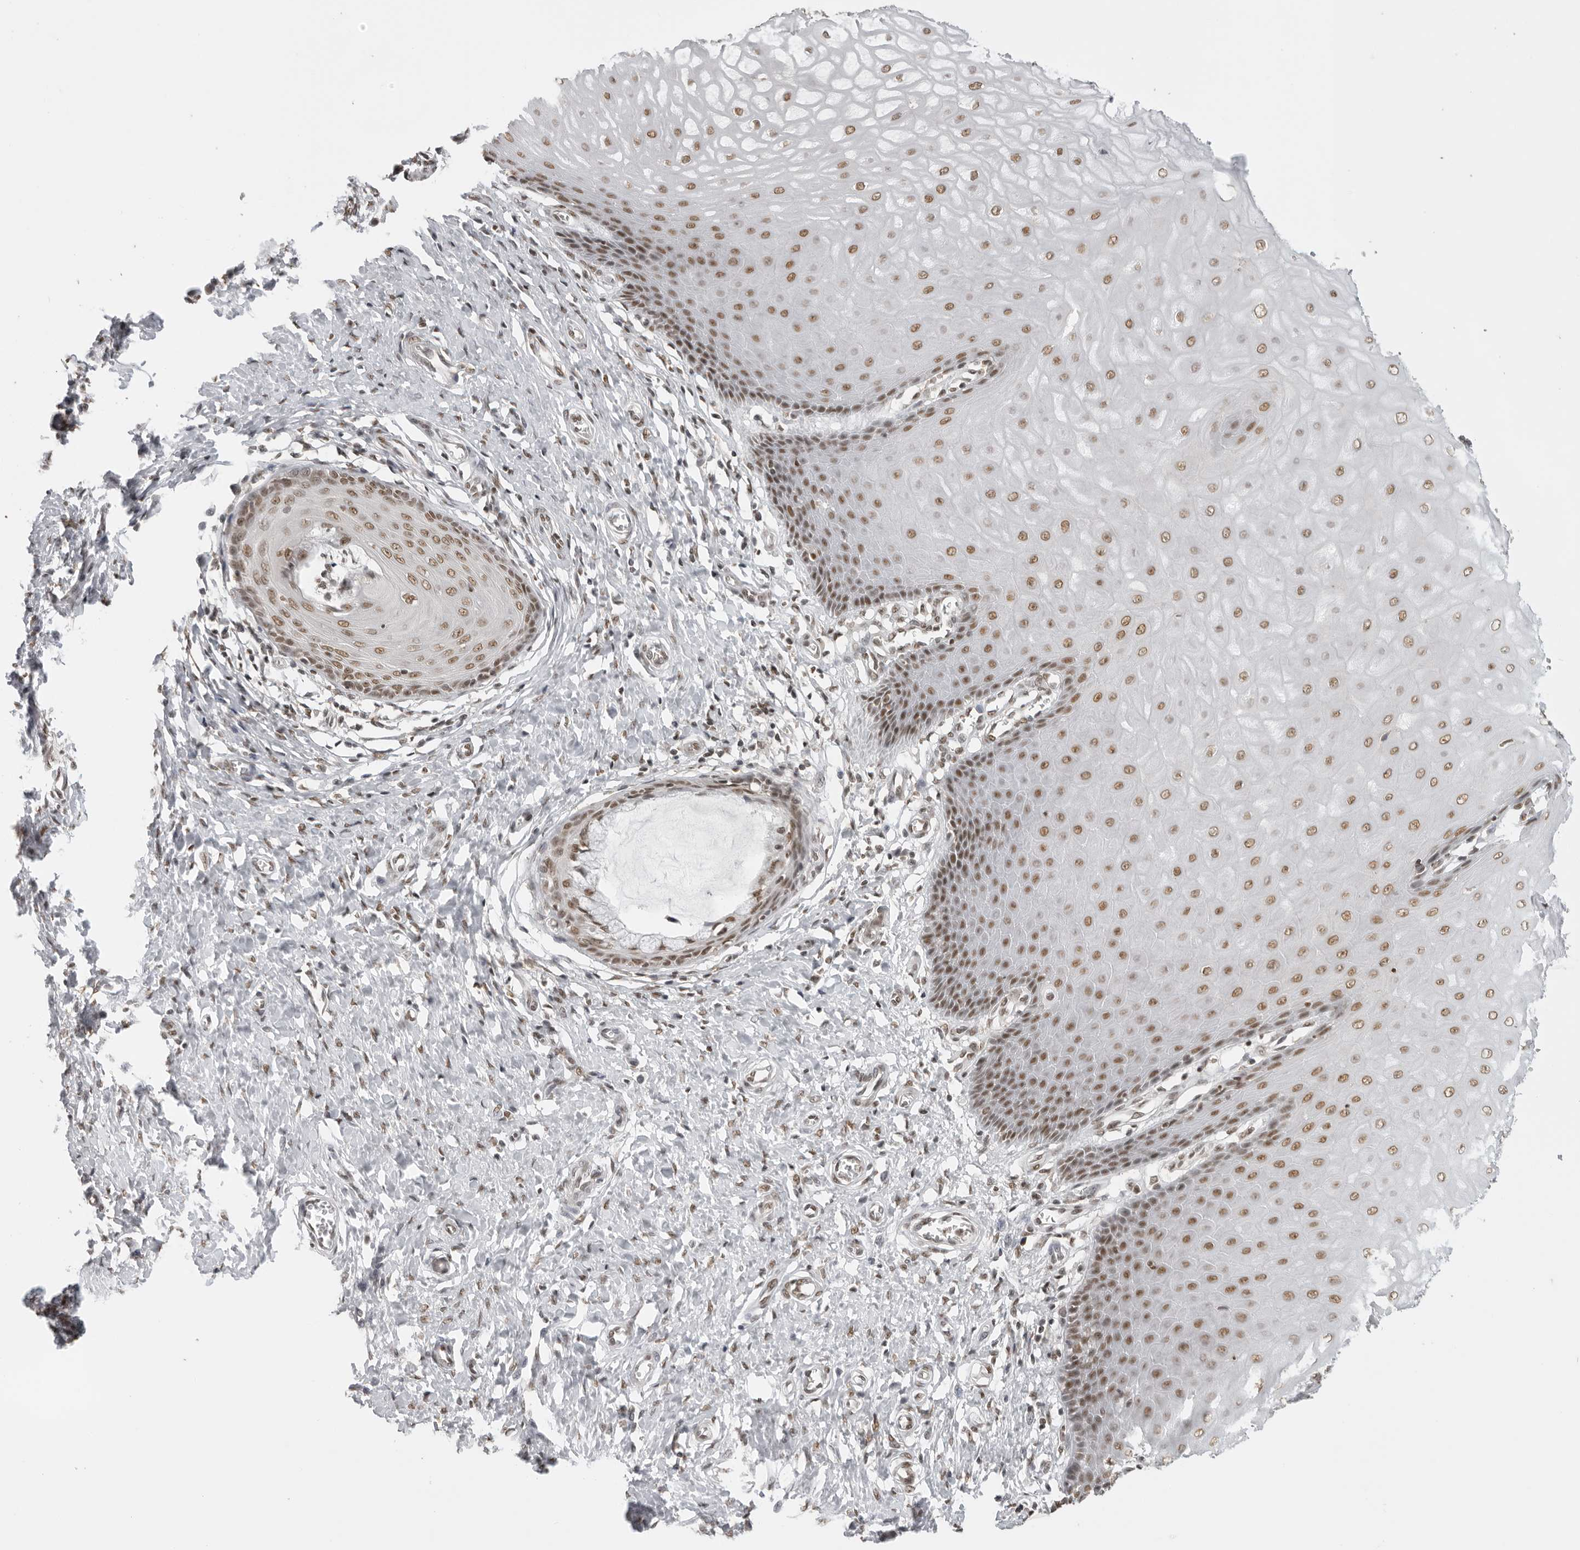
{"staining": {"intensity": "moderate", "quantity": ">75%", "location": "nuclear"}, "tissue": "cervix", "cell_type": "Glandular cells", "image_type": "normal", "snomed": [{"axis": "morphology", "description": "Normal tissue, NOS"}, {"axis": "topography", "description": "Cervix"}], "caption": "Immunohistochemistry of benign human cervix shows medium levels of moderate nuclear staining in about >75% of glandular cells.", "gene": "RPA2", "patient": {"sex": "female", "age": 55}}